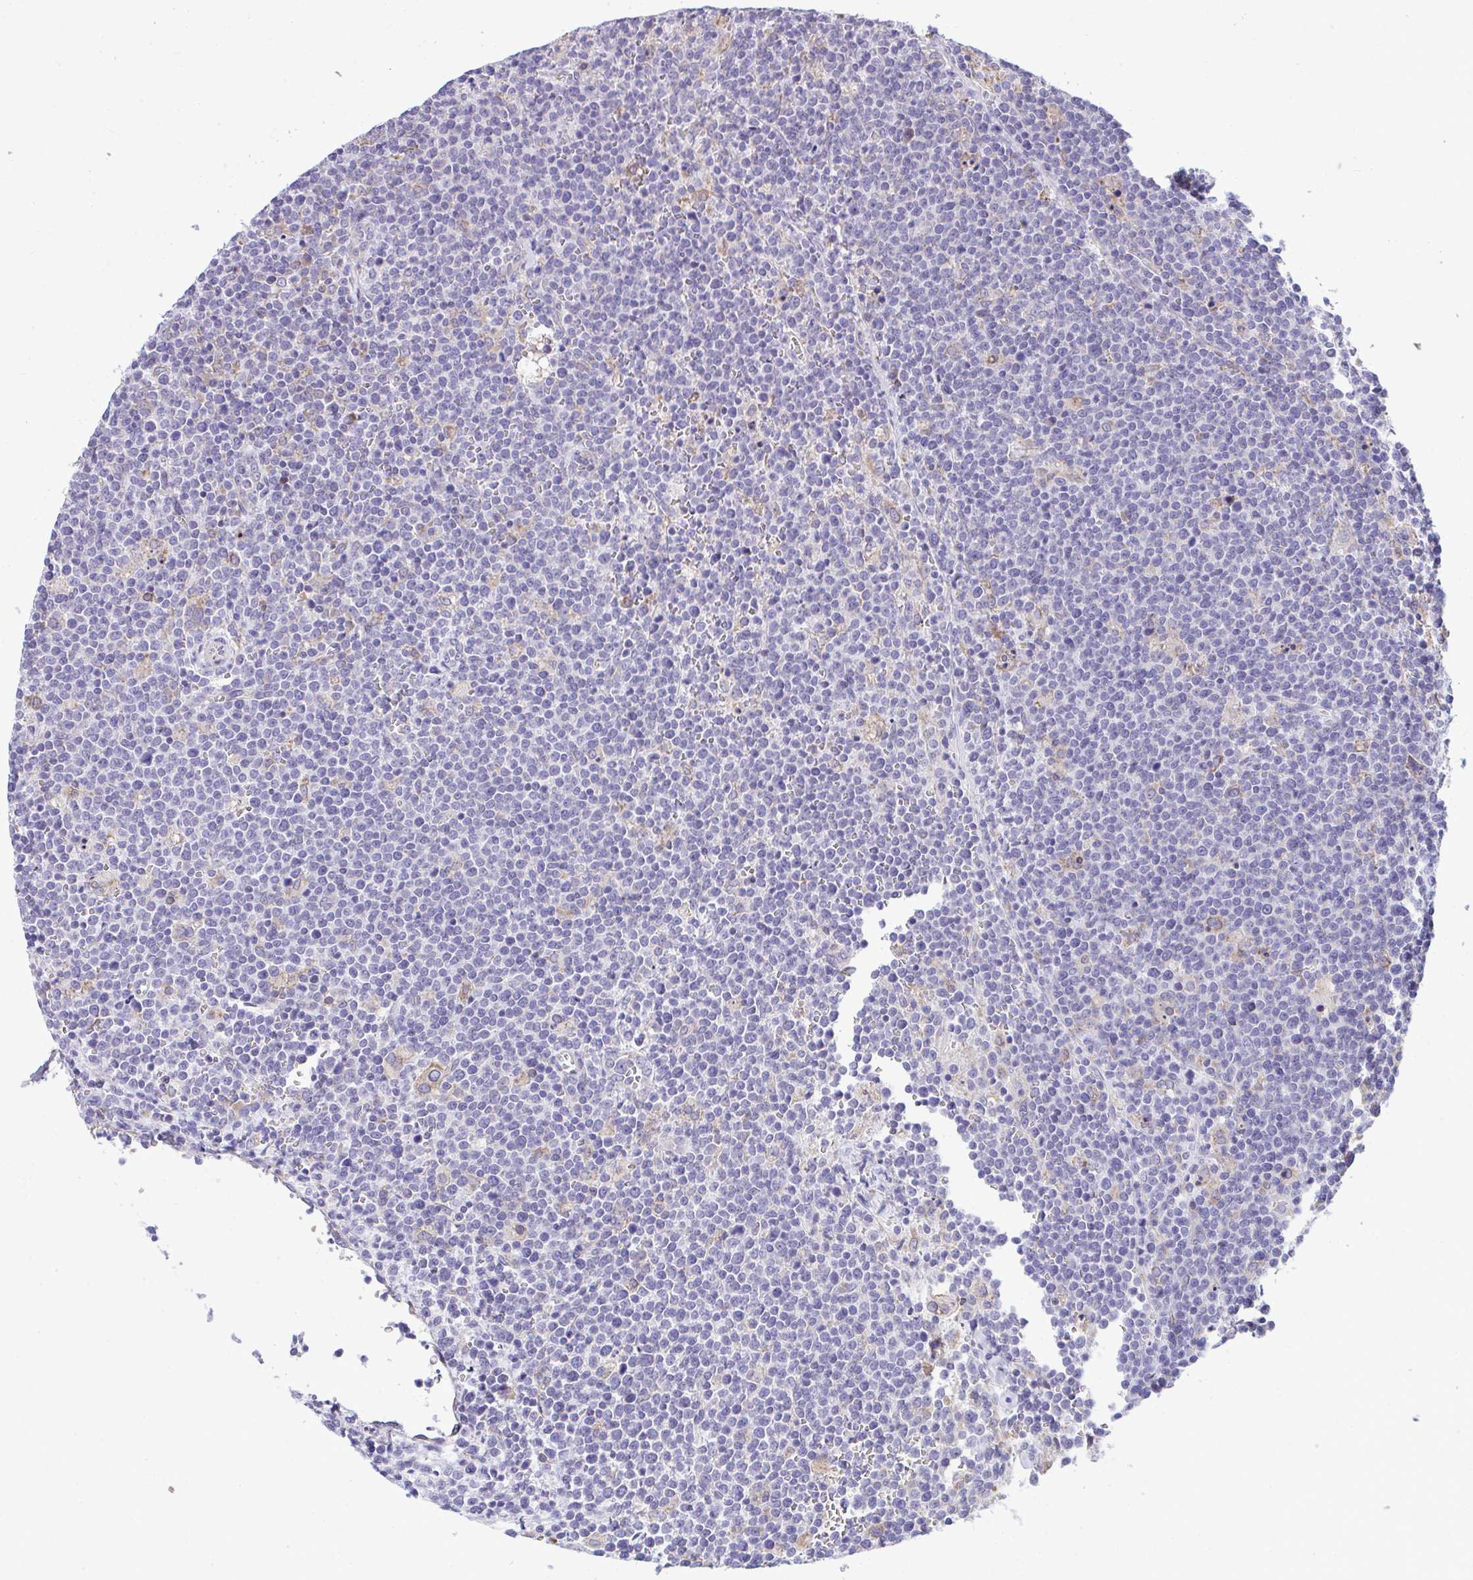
{"staining": {"intensity": "negative", "quantity": "none", "location": "none"}, "tissue": "lymphoma", "cell_type": "Tumor cells", "image_type": "cancer", "snomed": [{"axis": "morphology", "description": "Malignant lymphoma, non-Hodgkin's type, High grade"}, {"axis": "topography", "description": "Lymph node"}], "caption": "Protein analysis of lymphoma displays no significant positivity in tumor cells.", "gene": "PIGK", "patient": {"sex": "male", "age": 61}}